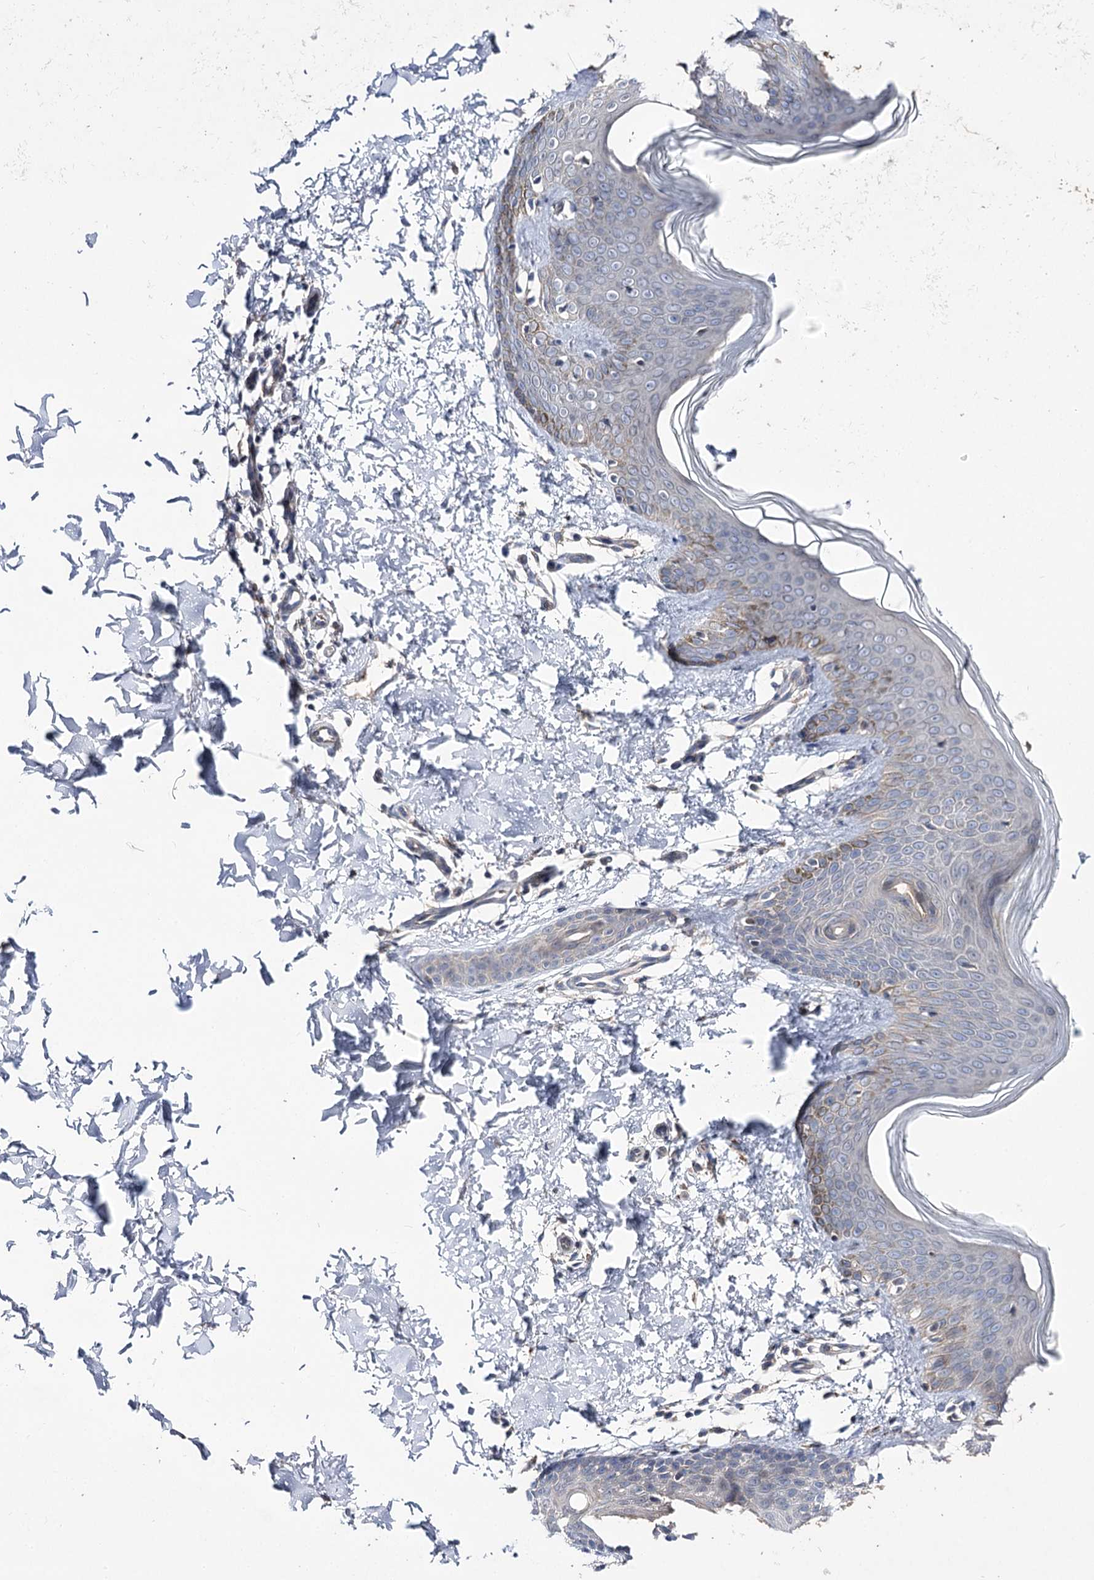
{"staining": {"intensity": "negative", "quantity": "none", "location": "none"}, "tissue": "skin", "cell_type": "Fibroblasts", "image_type": "normal", "snomed": [{"axis": "morphology", "description": "Normal tissue, NOS"}, {"axis": "topography", "description": "Skin"}], "caption": "Immunohistochemical staining of benign skin exhibits no significant expression in fibroblasts. Nuclei are stained in blue.", "gene": "AURKC", "patient": {"sex": "male", "age": 36}}